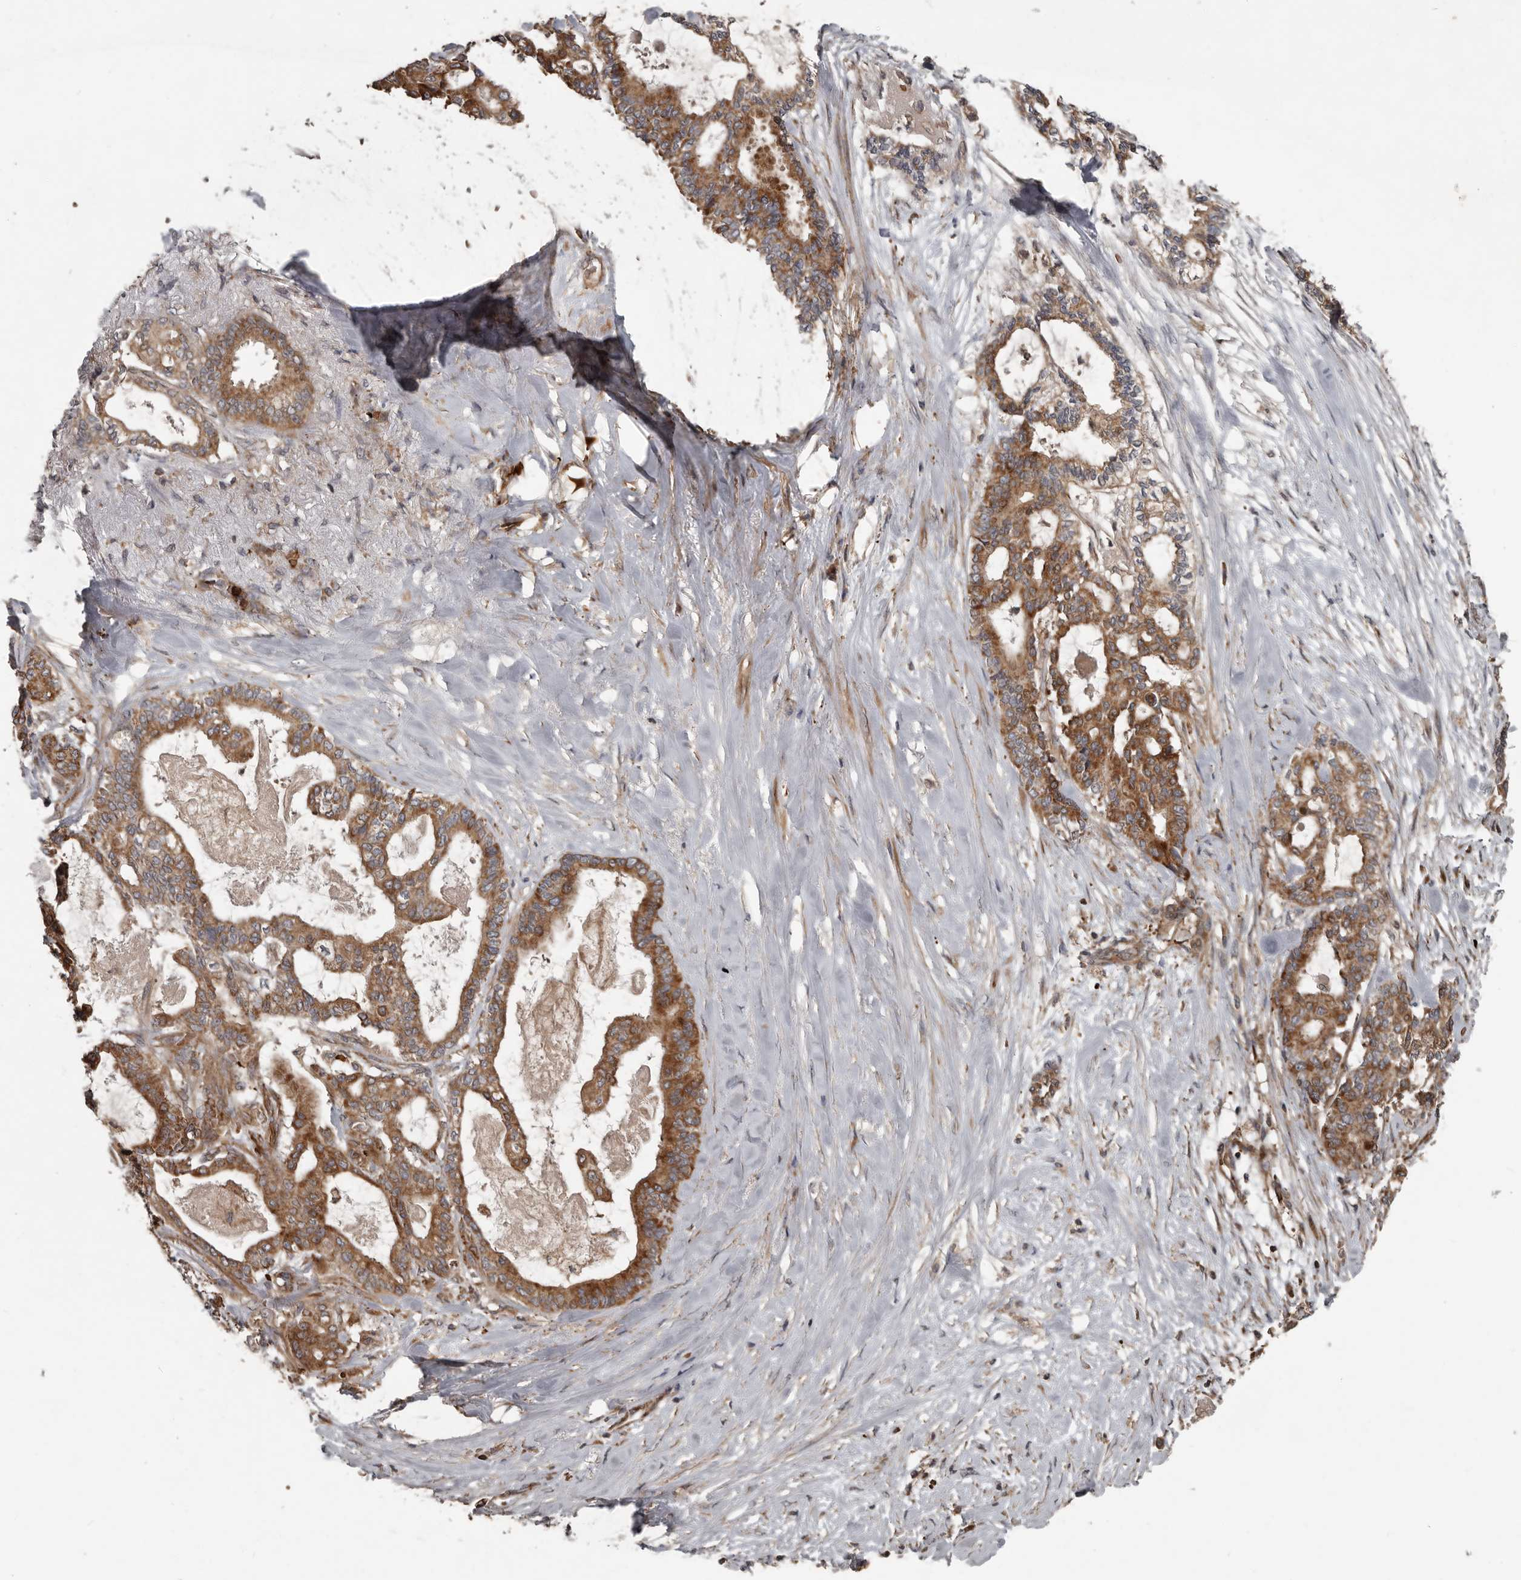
{"staining": {"intensity": "strong", "quantity": ">75%", "location": "cytoplasmic/membranous"}, "tissue": "pancreatic cancer", "cell_type": "Tumor cells", "image_type": "cancer", "snomed": [{"axis": "morphology", "description": "Adenocarcinoma, NOS"}, {"axis": "topography", "description": "Pancreas"}], "caption": "Tumor cells reveal high levels of strong cytoplasmic/membranous expression in approximately >75% of cells in human pancreatic cancer. Using DAB (brown) and hematoxylin (blue) stains, captured at high magnification using brightfield microscopy.", "gene": "FBXO31", "patient": {"sex": "male", "age": 63}}